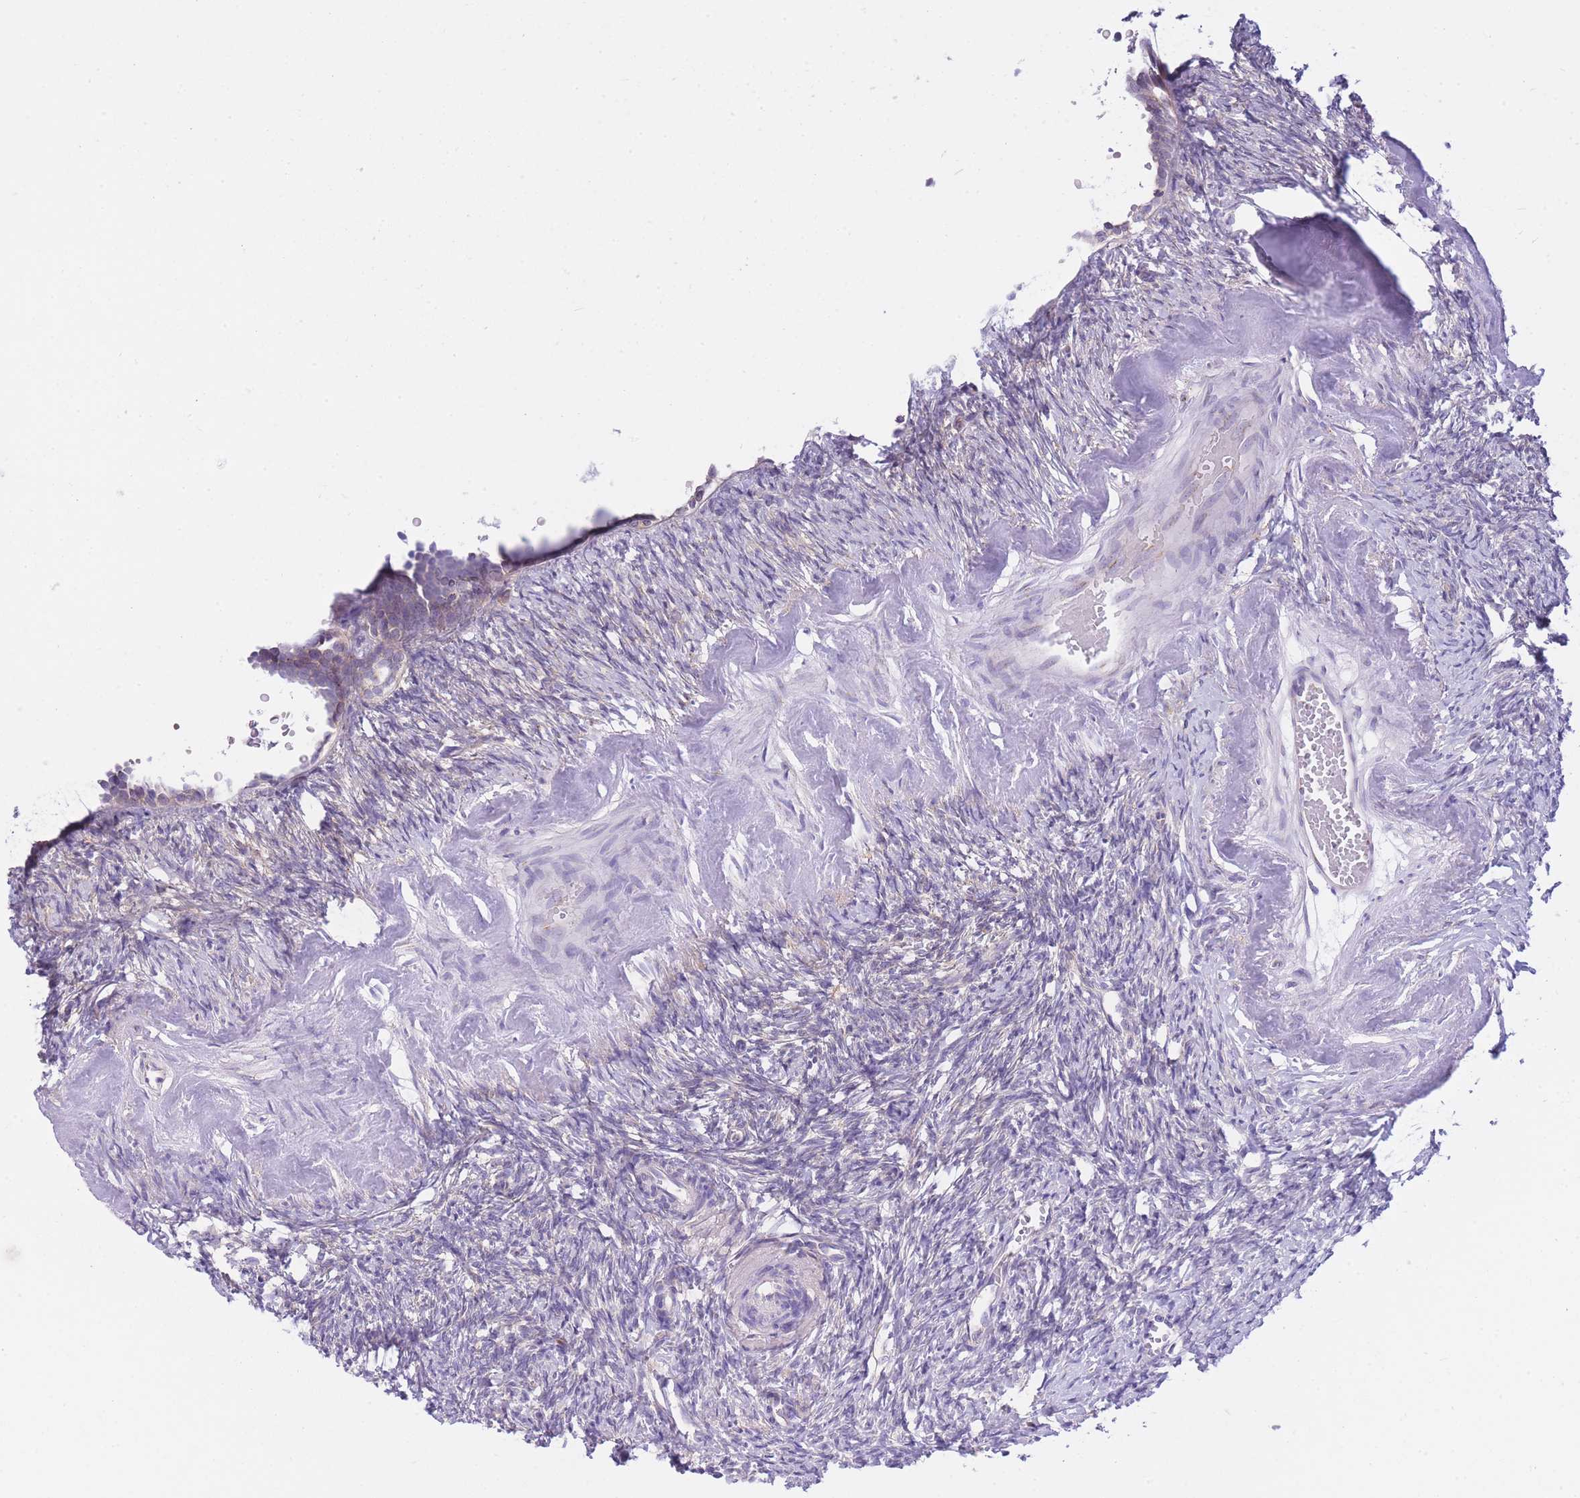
{"staining": {"intensity": "negative", "quantity": "none", "location": "none"}, "tissue": "ovary", "cell_type": "Ovarian stroma cells", "image_type": "normal", "snomed": [{"axis": "morphology", "description": "Normal tissue, NOS"}, {"axis": "topography", "description": "Ovary"}], "caption": "DAB (3,3'-diaminobenzidine) immunohistochemical staining of unremarkable ovary demonstrates no significant staining in ovarian stroma cells.", "gene": "COPG1", "patient": {"sex": "female", "age": 51}}